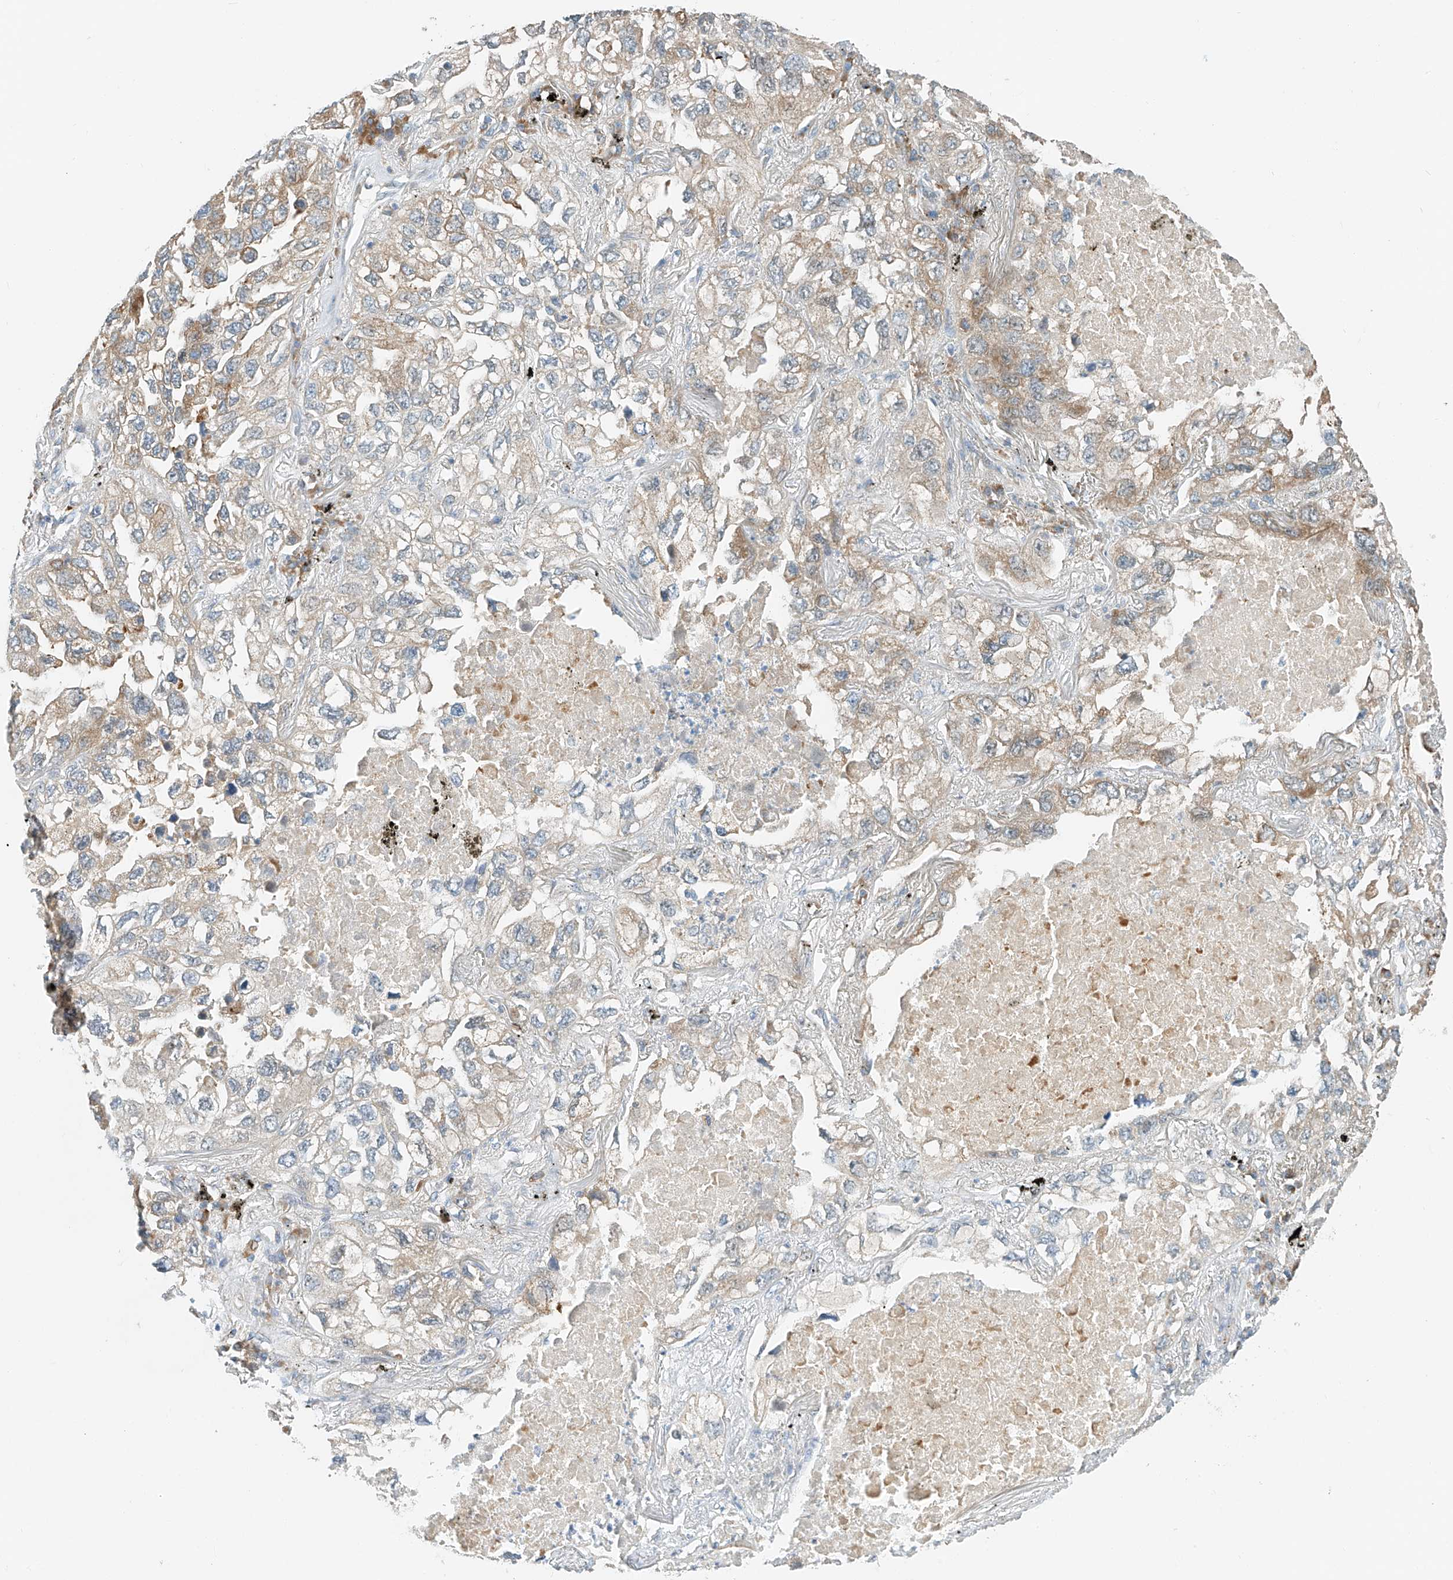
{"staining": {"intensity": "moderate", "quantity": "25%-75%", "location": "cytoplasmic/membranous"}, "tissue": "lung cancer", "cell_type": "Tumor cells", "image_type": "cancer", "snomed": [{"axis": "morphology", "description": "Adenocarcinoma, NOS"}, {"axis": "topography", "description": "Lung"}], "caption": "This is an image of immunohistochemistry staining of adenocarcinoma (lung), which shows moderate staining in the cytoplasmic/membranous of tumor cells.", "gene": "PPA2", "patient": {"sex": "male", "age": 65}}